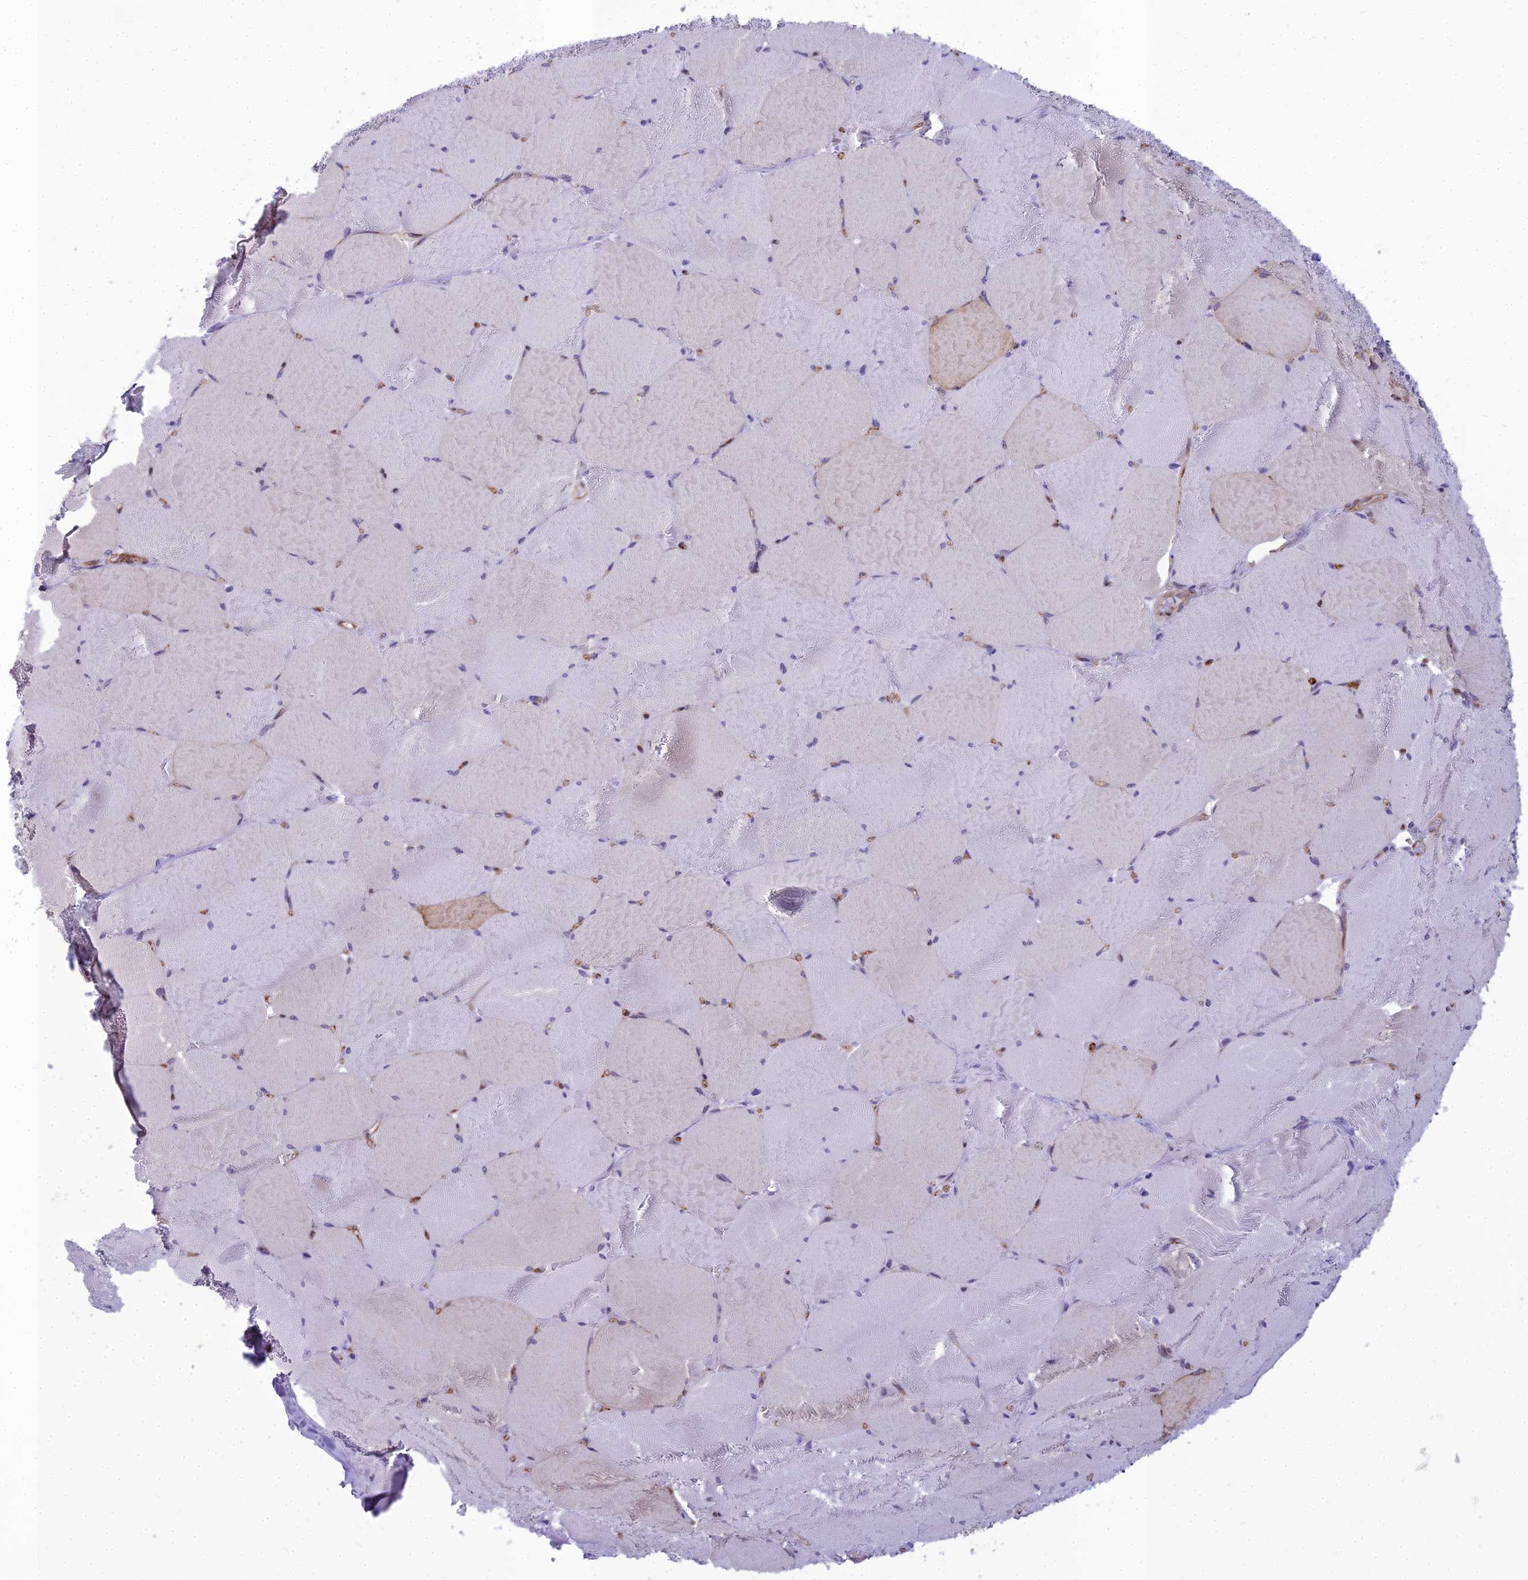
{"staining": {"intensity": "negative", "quantity": "none", "location": "none"}, "tissue": "skeletal muscle", "cell_type": "Myocytes", "image_type": "normal", "snomed": [{"axis": "morphology", "description": "Normal tissue, NOS"}, {"axis": "topography", "description": "Skeletal muscle"}, {"axis": "topography", "description": "Head-Neck"}], "caption": "This is an immunohistochemistry (IHC) photomicrograph of benign skeletal muscle. There is no positivity in myocytes.", "gene": "RGL3", "patient": {"sex": "male", "age": 66}}